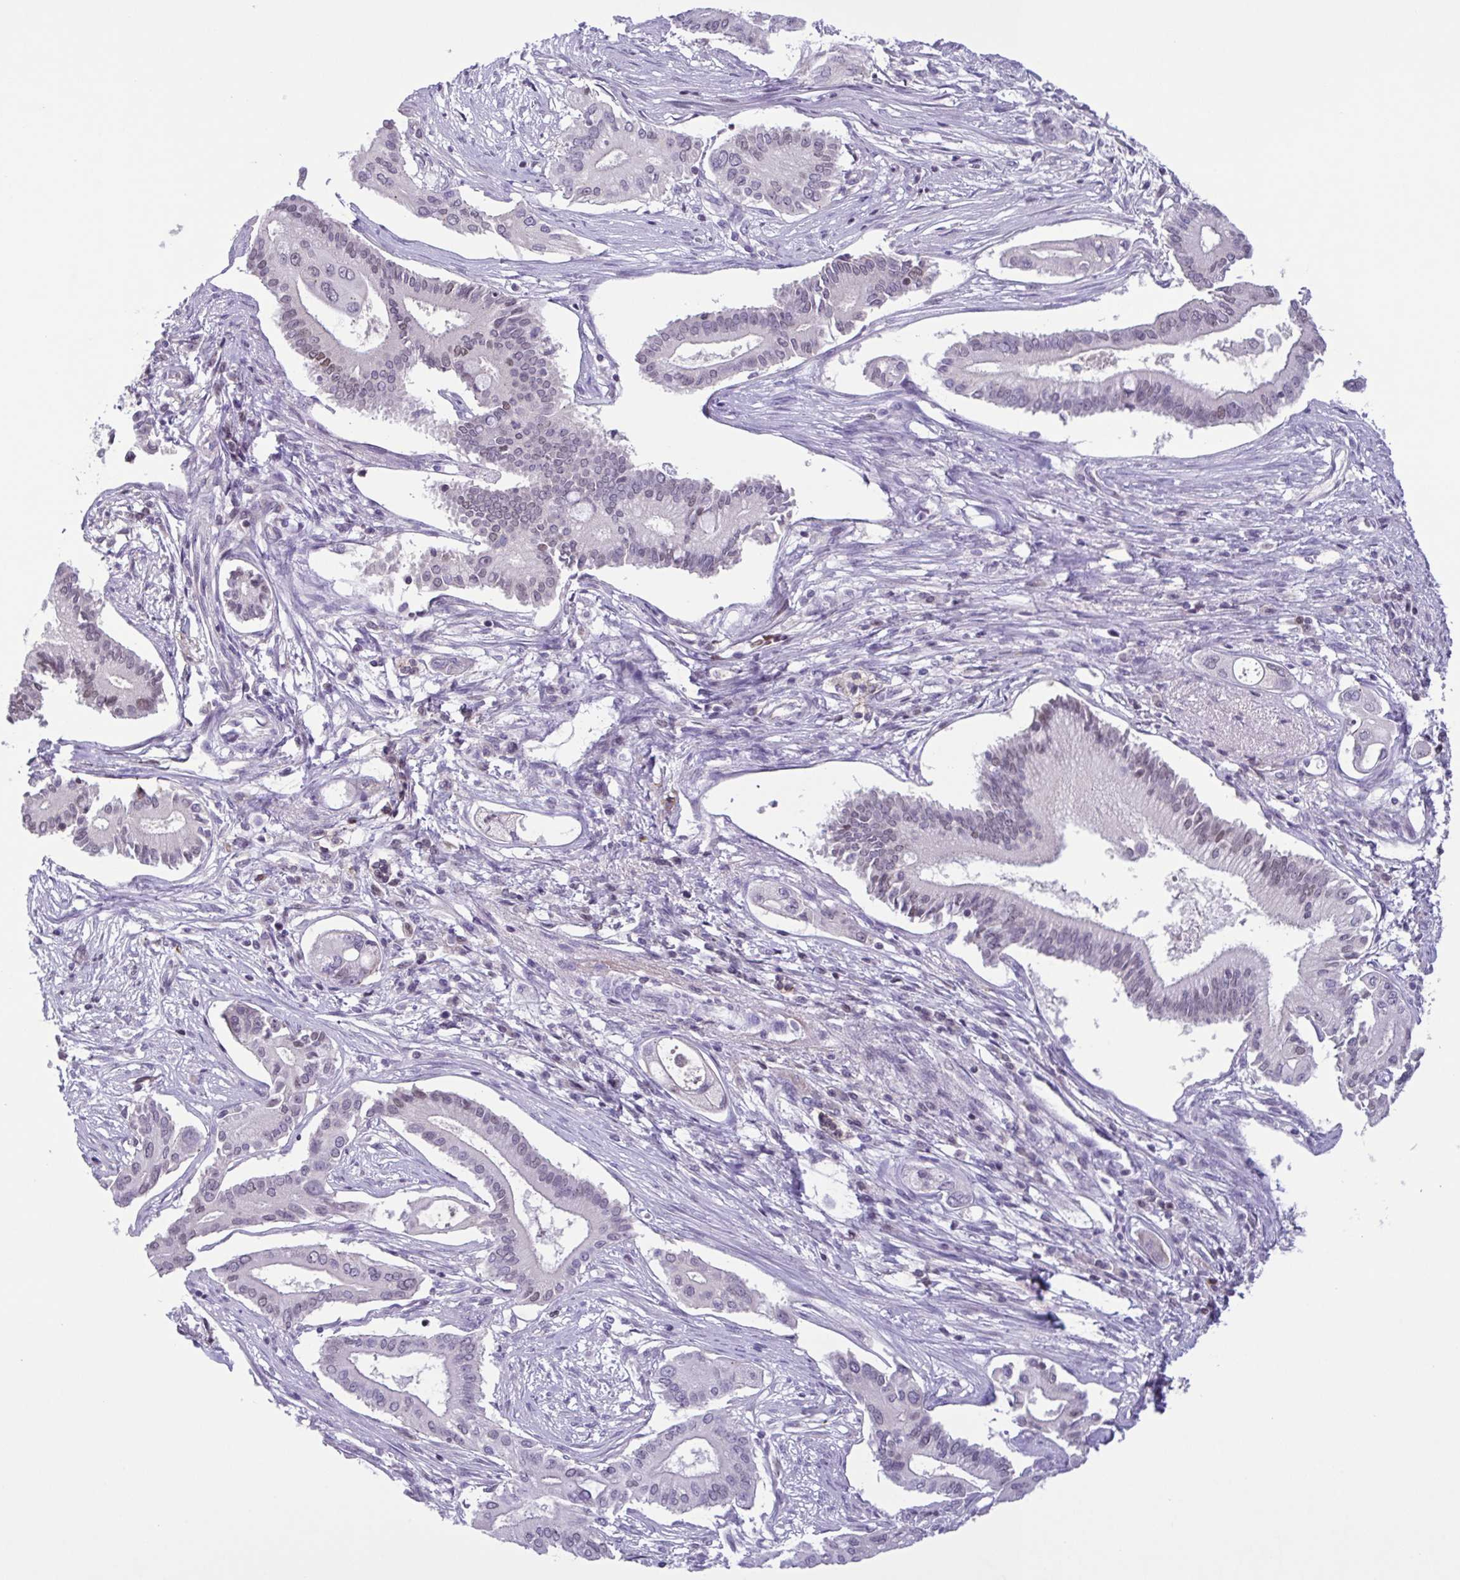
{"staining": {"intensity": "weak", "quantity": "<25%", "location": "nuclear"}, "tissue": "pancreatic cancer", "cell_type": "Tumor cells", "image_type": "cancer", "snomed": [{"axis": "morphology", "description": "Adenocarcinoma, NOS"}, {"axis": "topography", "description": "Pancreas"}], "caption": "The histopathology image displays no staining of tumor cells in pancreatic cancer.", "gene": "IRF1", "patient": {"sex": "female", "age": 68}}